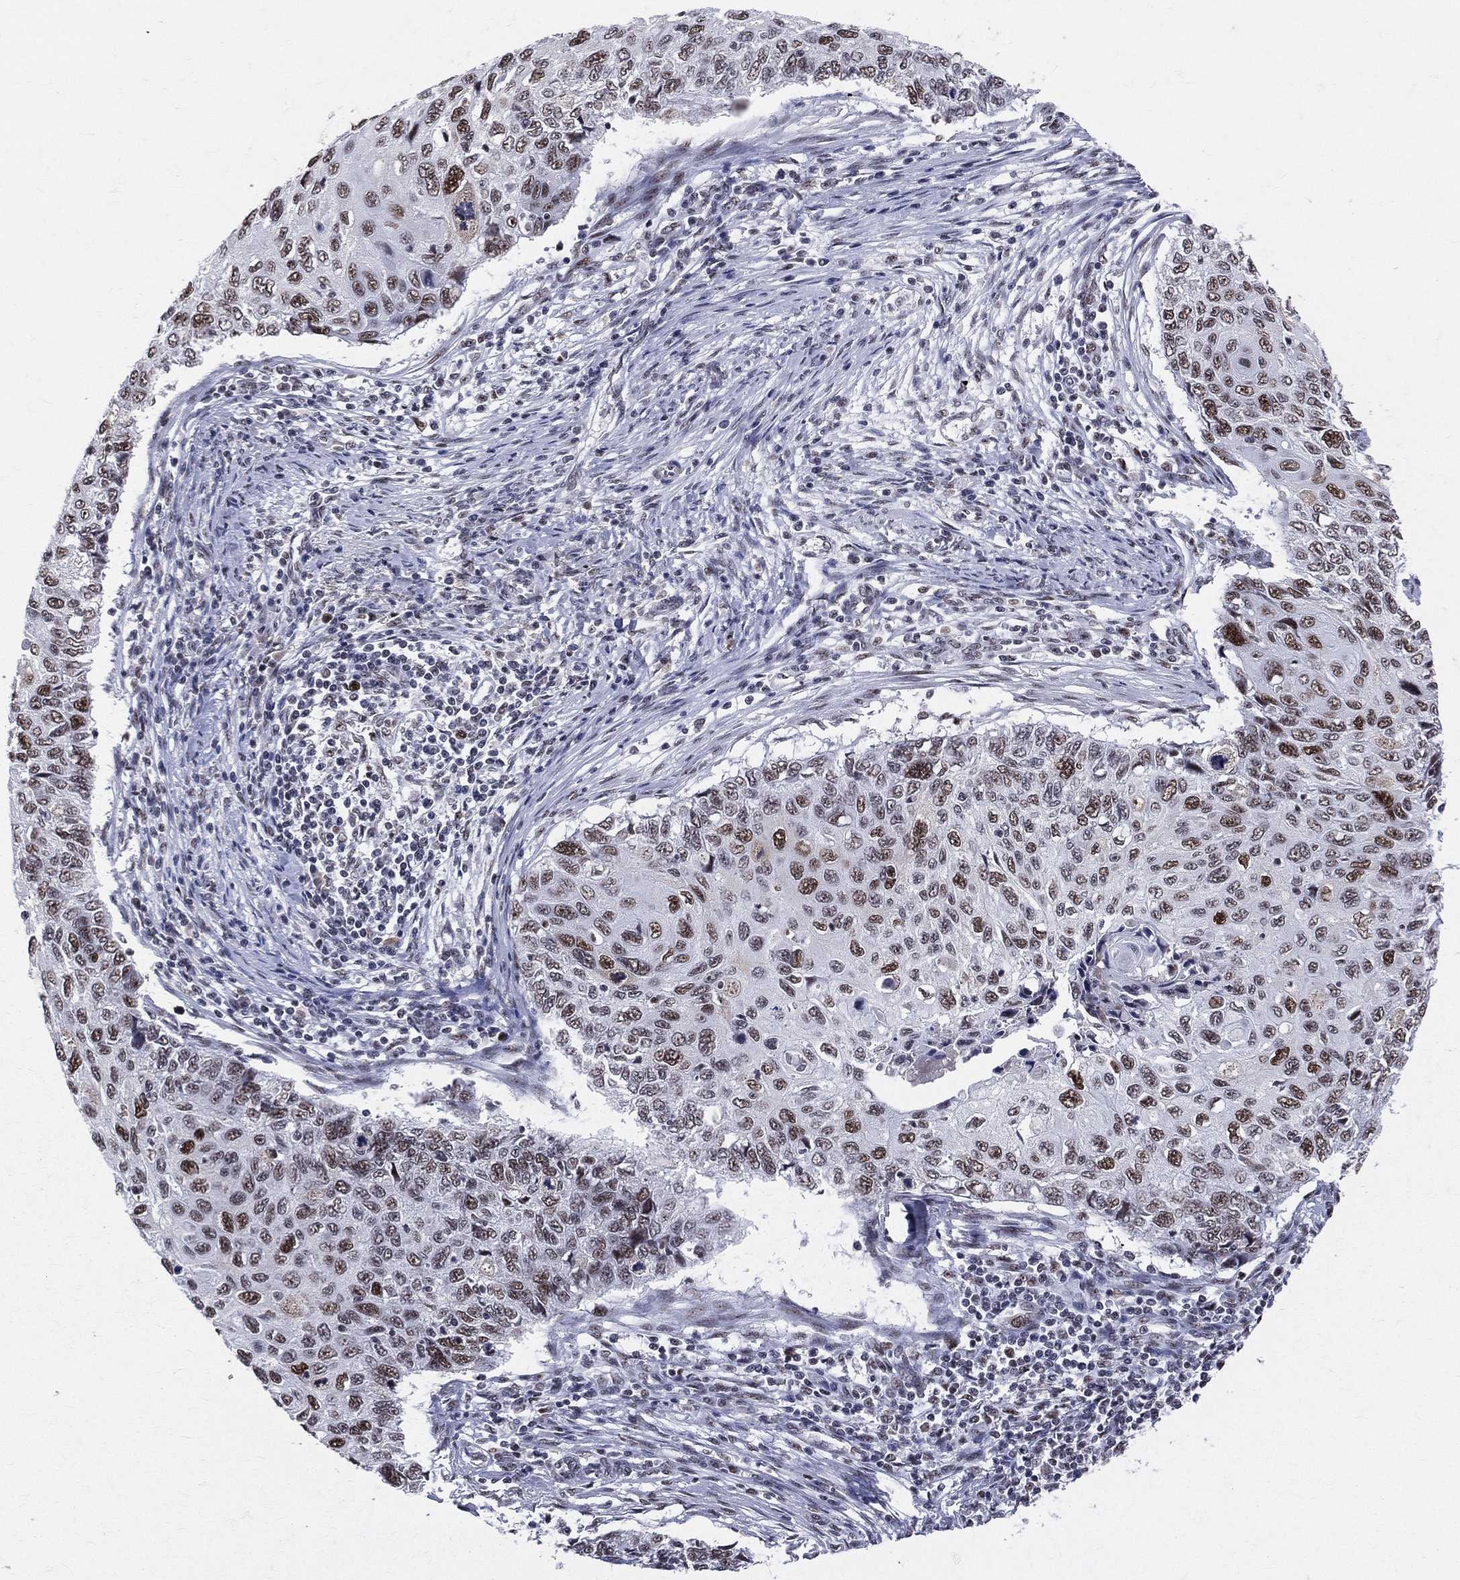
{"staining": {"intensity": "strong", "quantity": "25%-75%", "location": "nuclear"}, "tissue": "cervical cancer", "cell_type": "Tumor cells", "image_type": "cancer", "snomed": [{"axis": "morphology", "description": "Squamous cell carcinoma, NOS"}, {"axis": "topography", "description": "Cervix"}], "caption": "Squamous cell carcinoma (cervical) stained with a protein marker shows strong staining in tumor cells.", "gene": "CDK7", "patient": {"sex": "female", "age": 70}}